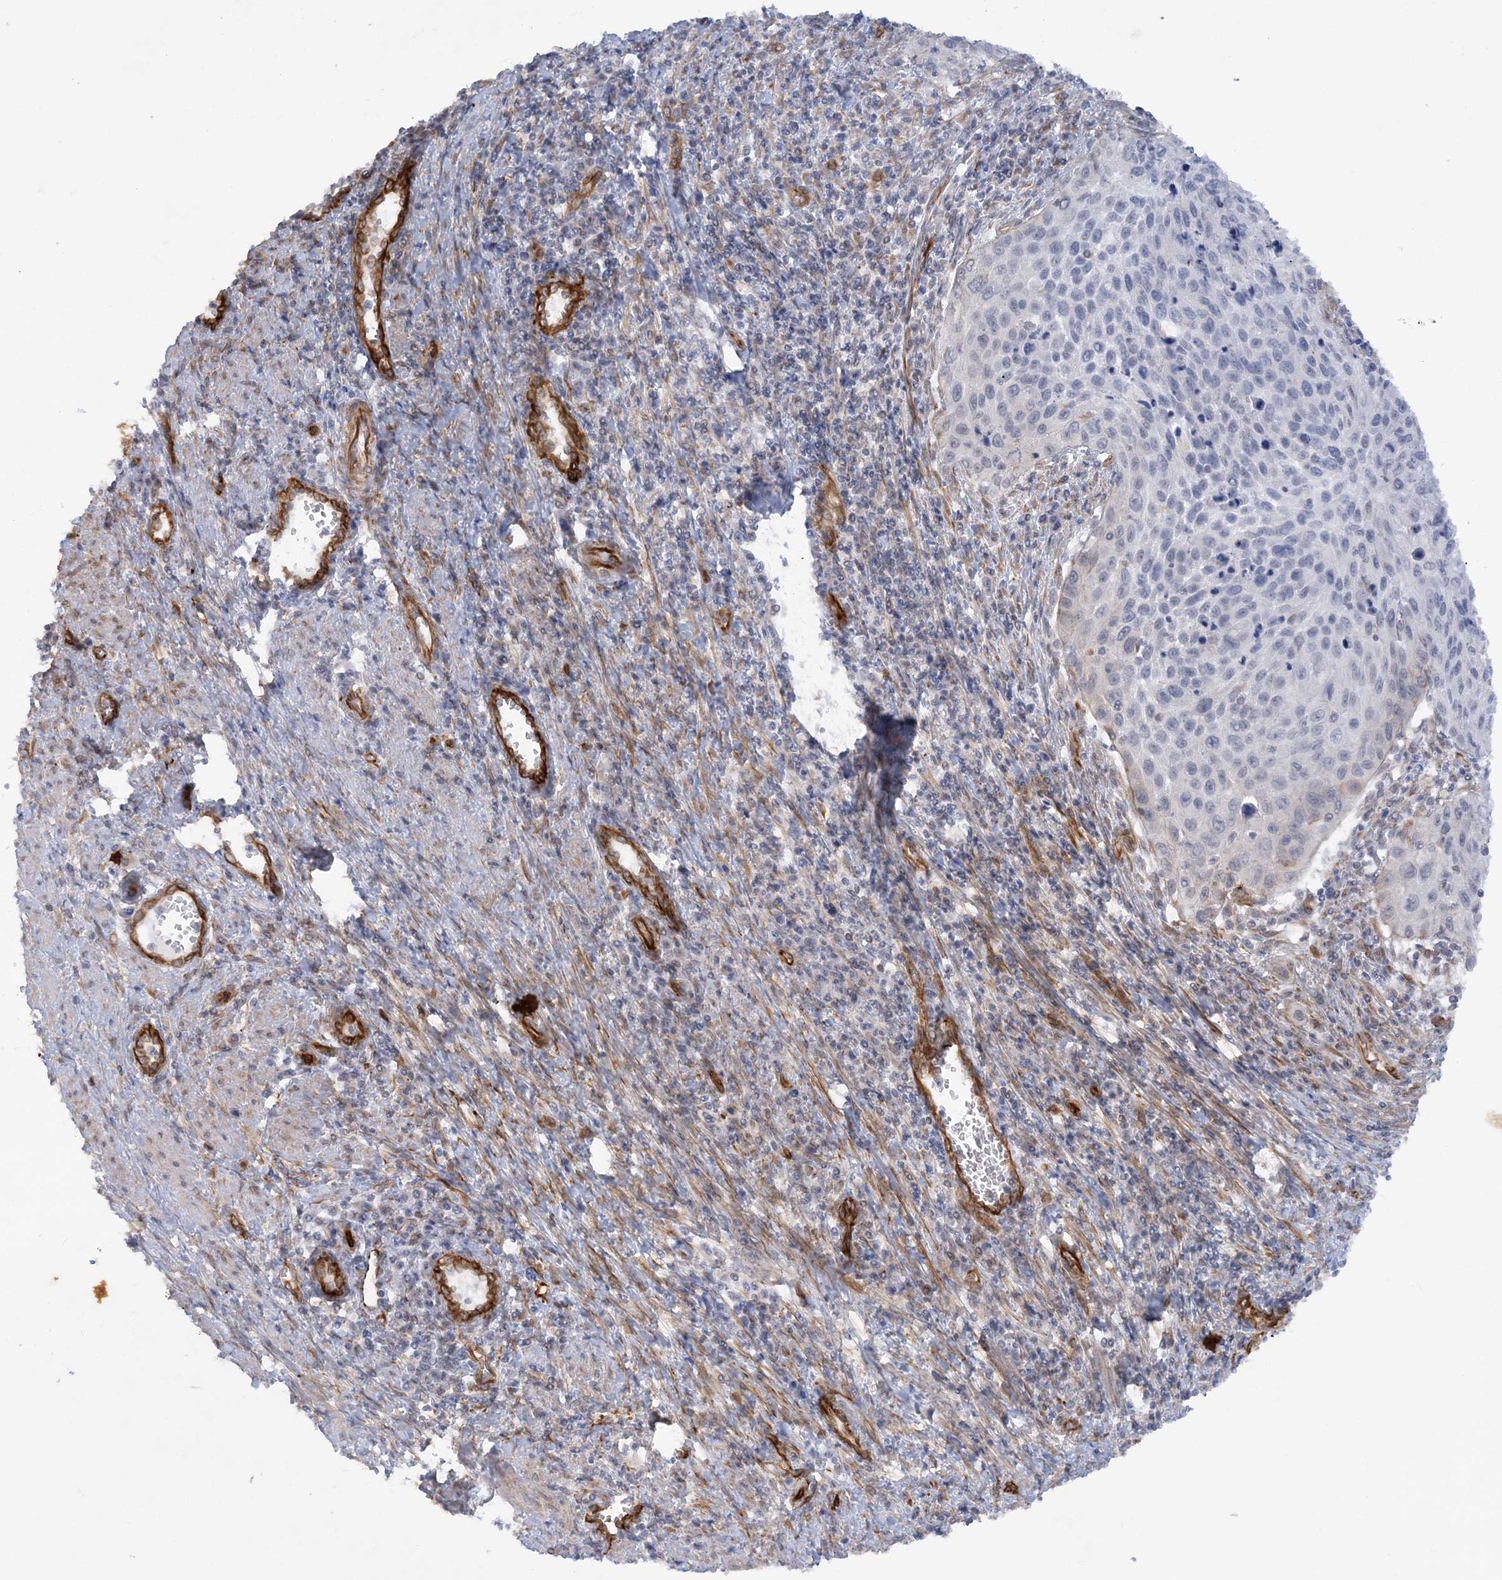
{"staining": {"intensity": "negative", "quantity": "none", "location": "none"}, "tissue": "cervical cancer", "cell_type": "Tumor cells", "image_type": "cancer", "snomed": [{"axis": "morphology", "description": "Squamous cell carcinoma, NOS"}, {"axis": "topography", "description": "Cervix"}], "caption": "Cervical squamous cell carcinoma stained for a protein using immunohistochemistry demonstrates no positivity tumor cells.", "gene": "SCLT1", "patient": {"sex": "female", "age": 32}}